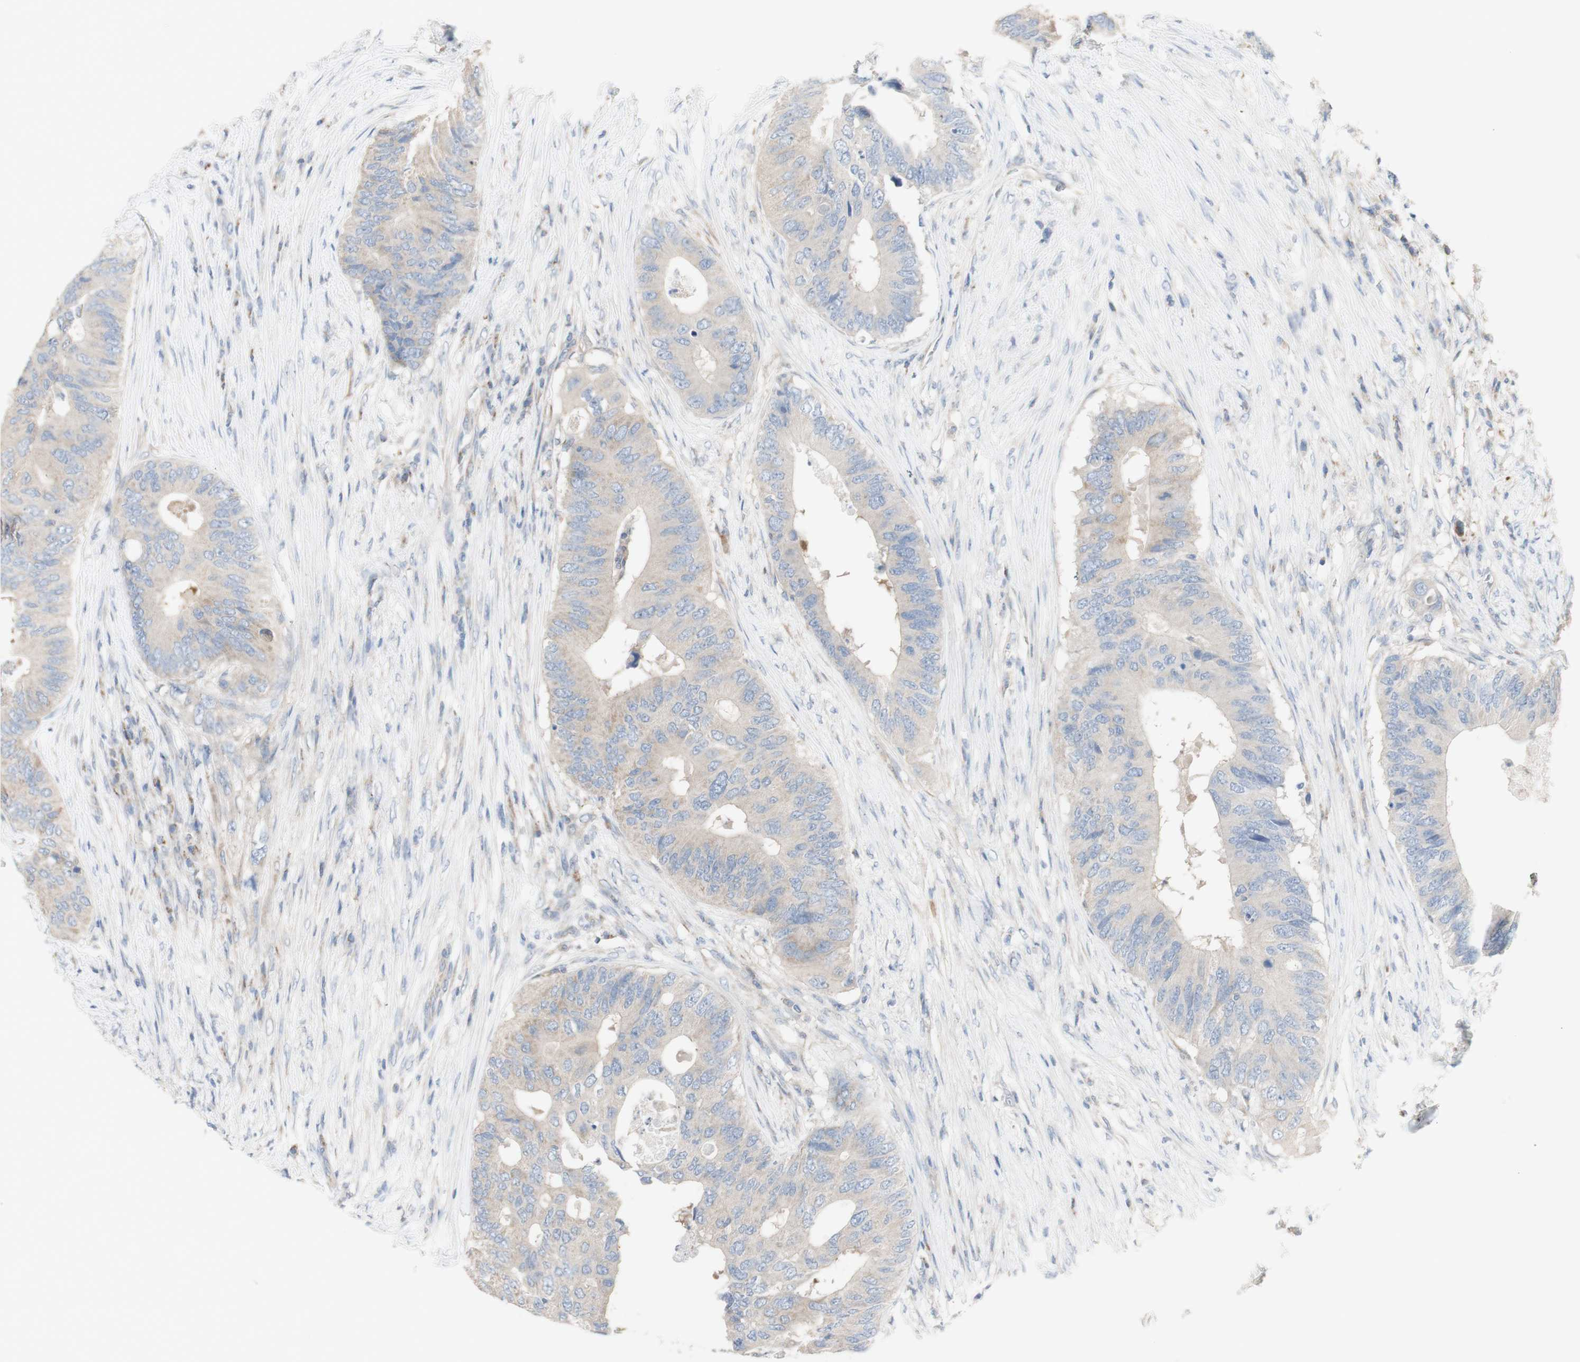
{"staining": {"intensity": "weak", "quantity": "<25%", "location": "cytoplasmic/membranous"}, "tissue": "colorectal cancer", "cell_type": "Tumor cells", "image_type": "cancer", "snomed": [{"axis": "morphology", "description": "Adenocarcinoma, NOS"}, {"axis": "topography", "description": "Colon"}], "caption": "Immunohistochemical staining of human colorectal cancer (adenocarcinoma) reveals no significant expression in tumor cells.", "gene": "C3orf52", "patient": {"sex": "male", "age": 71}}